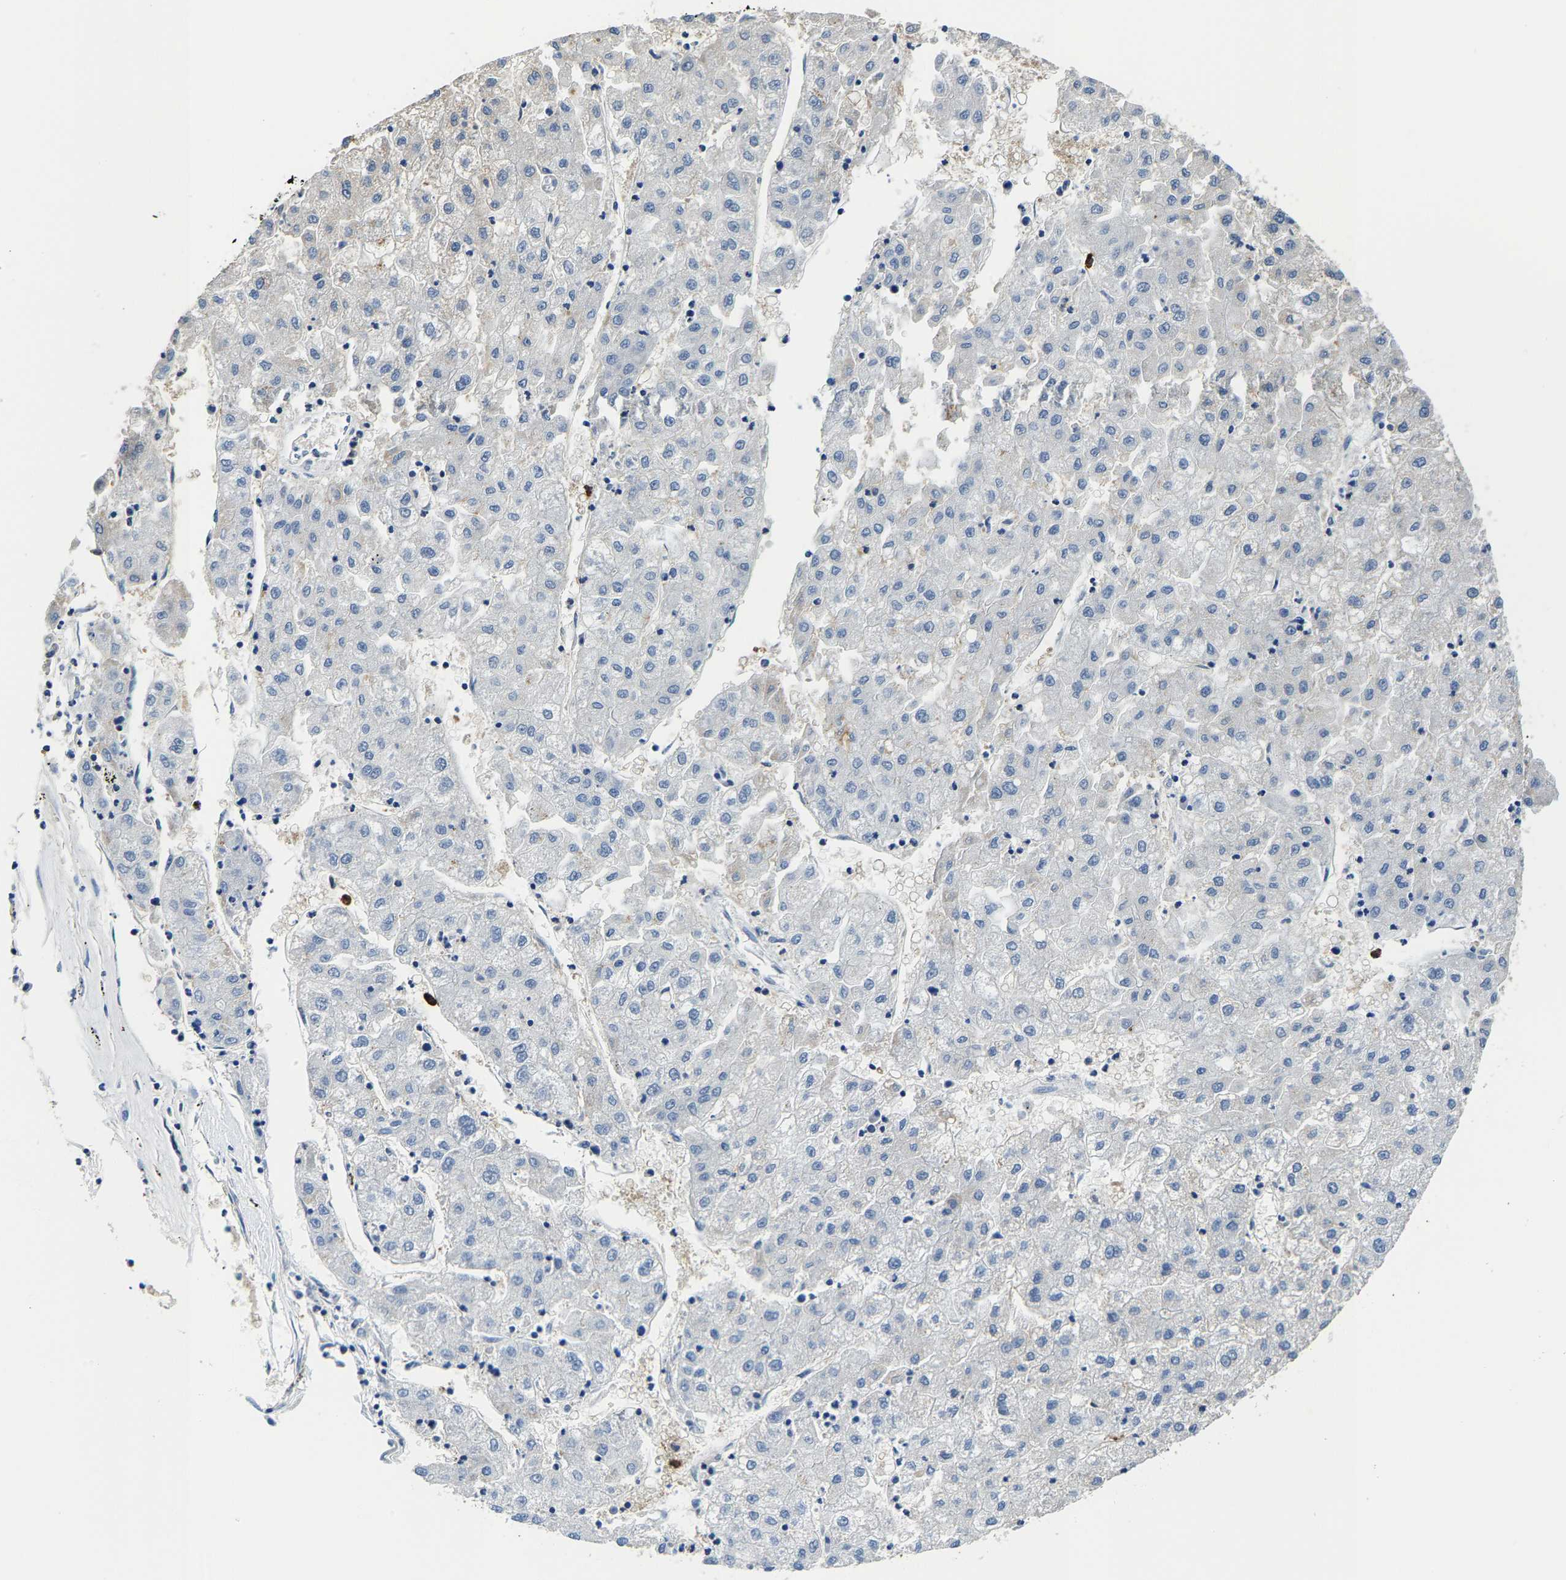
{"staining": {"intensity": "negative", "quantity": "none", "location": "none"}, "tissue": "liver cancer", "cell_type": "Tumor cells", "image_type": "cancer", "snomed": [{"axis": "morphology", "description": "Carcinoma, Hepatocellular, NOS"}, {"axis": "topography", "description": "Liver"}], "caption": "IHC image of neoplastic tissue: hepatocellular carcinoma (liver) stained with DAB (3,3'-diaminobenzidine) demonstrates no significant protein expression in tumor cells.", "gene": "TRAF6", "patient": {"sex": "male", "age": 72}}